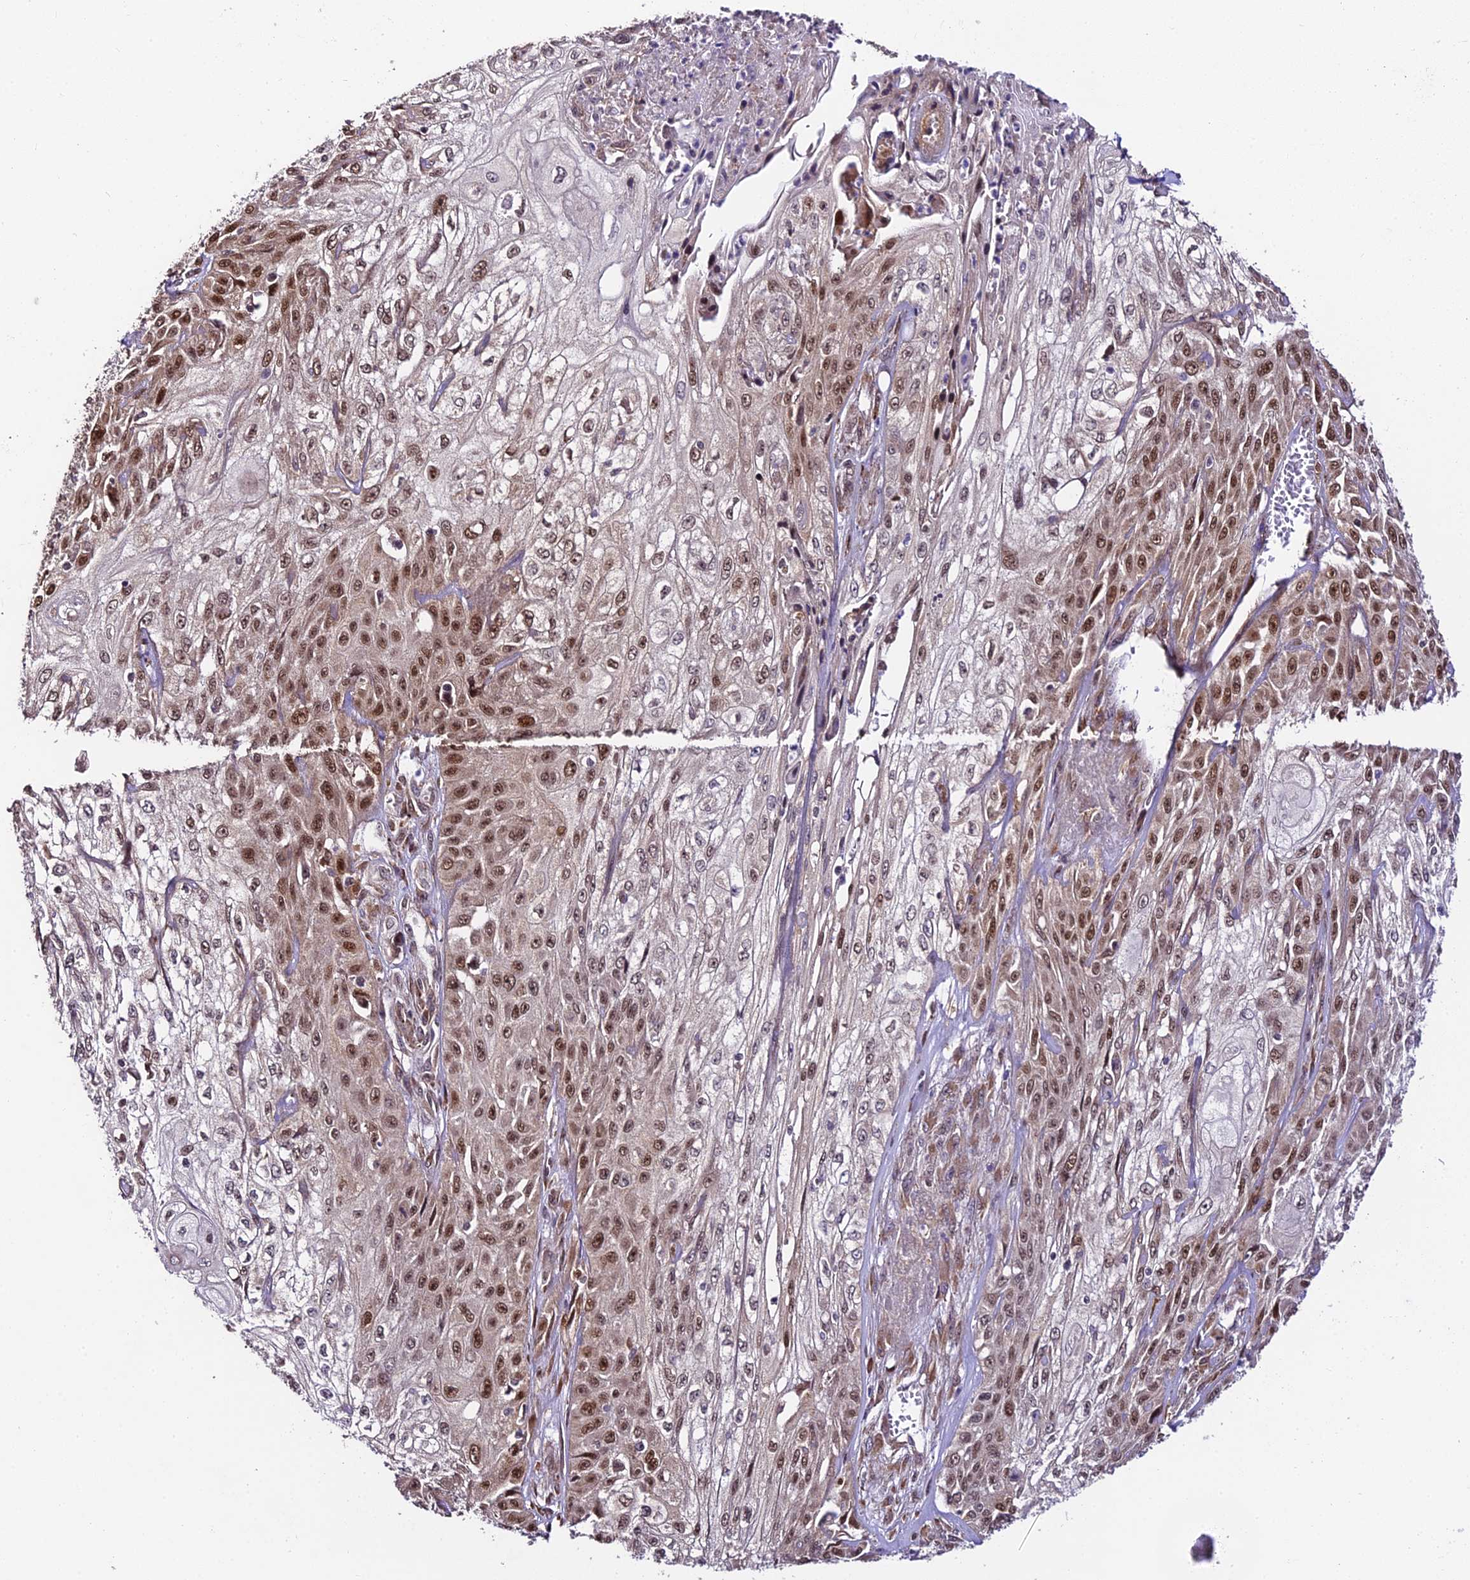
{"staining": {"intensity": "moderate", "quantity": ">75%", "location": "nuclear"}, "tissue": "skin cancer", "cell_type": "Tumor cells", "image_type": "cancer", "snomed": [{"axis": "morphology", "description": "Squamous cell carcinoma, NOS"}, {"axis": "morphology", "description": "Squamous cell carcinoma, metastatic, NOS"}, {"axis": "topography", "description": "Skin"}, {"axis": "topography", "description": "Lymph node"}], "caption": "Human squamous cell carcinoma (skin) stained for a protein (brown) reveals moderate nuclear positive expression in approximately >75% of tumor cells.", "gene": "TRIM22", "patient": {"sex": "male", "age": 75}}